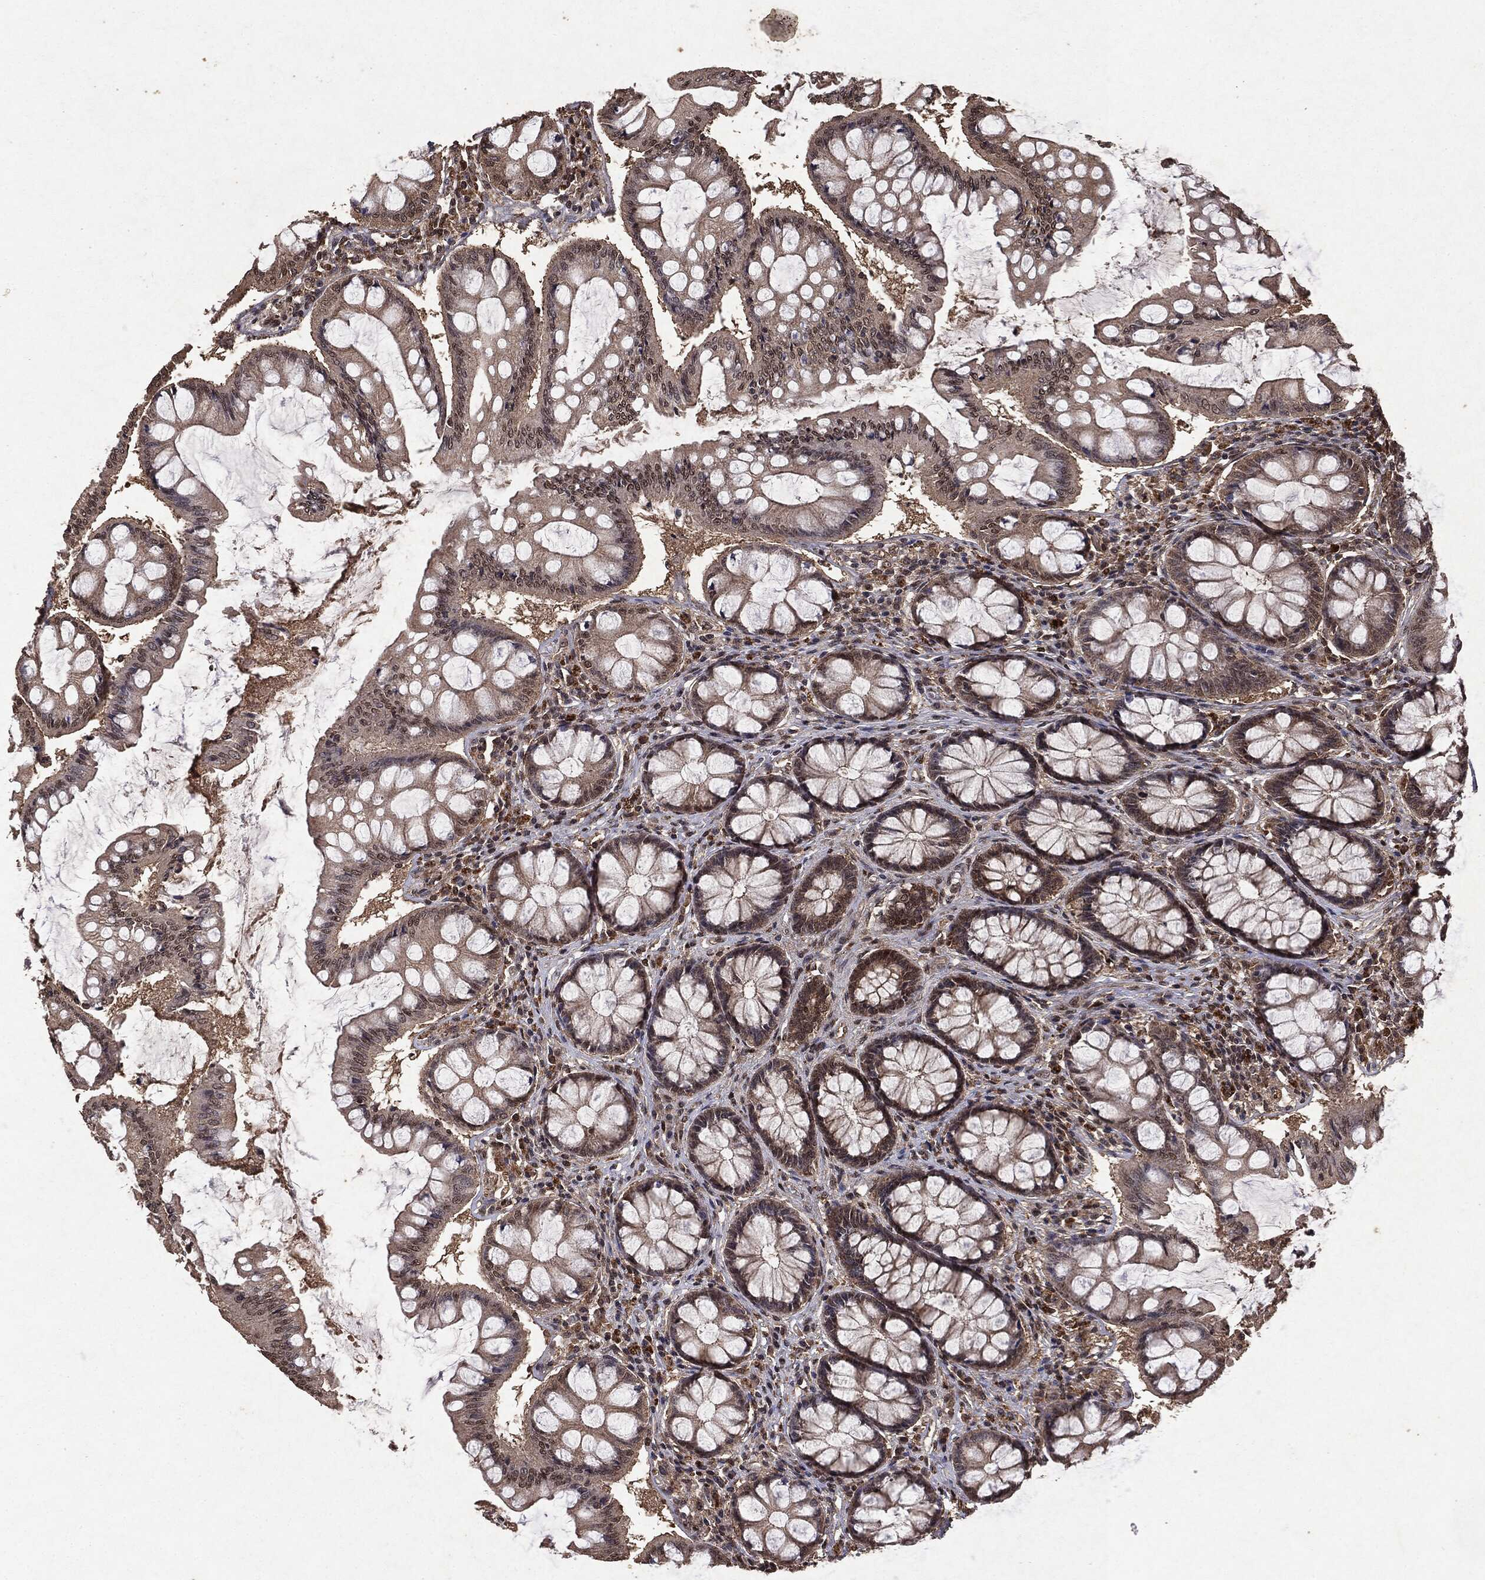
{"staining": {"intensity": "moderate", "quantity": "<25%", "location": "nuclear"}, "tissue": "colon", "cell_type": "Endothelial cells", "image_type": "normal", "snomed": [{"axis": "morphology", "description": "Normal tissue, NOS"}, {"axis": "topography", "description": "Colon"}], "caption": "Unremarkable colon was stained to show a protein in brown. There is low levels of moderate nuclear staining in about <25% of endothelial cells. (Brightfield microscopy of DAB IHC at high magnification).", "gene": "PEBP1", "patient": {"sex": "female", "age": 65}}